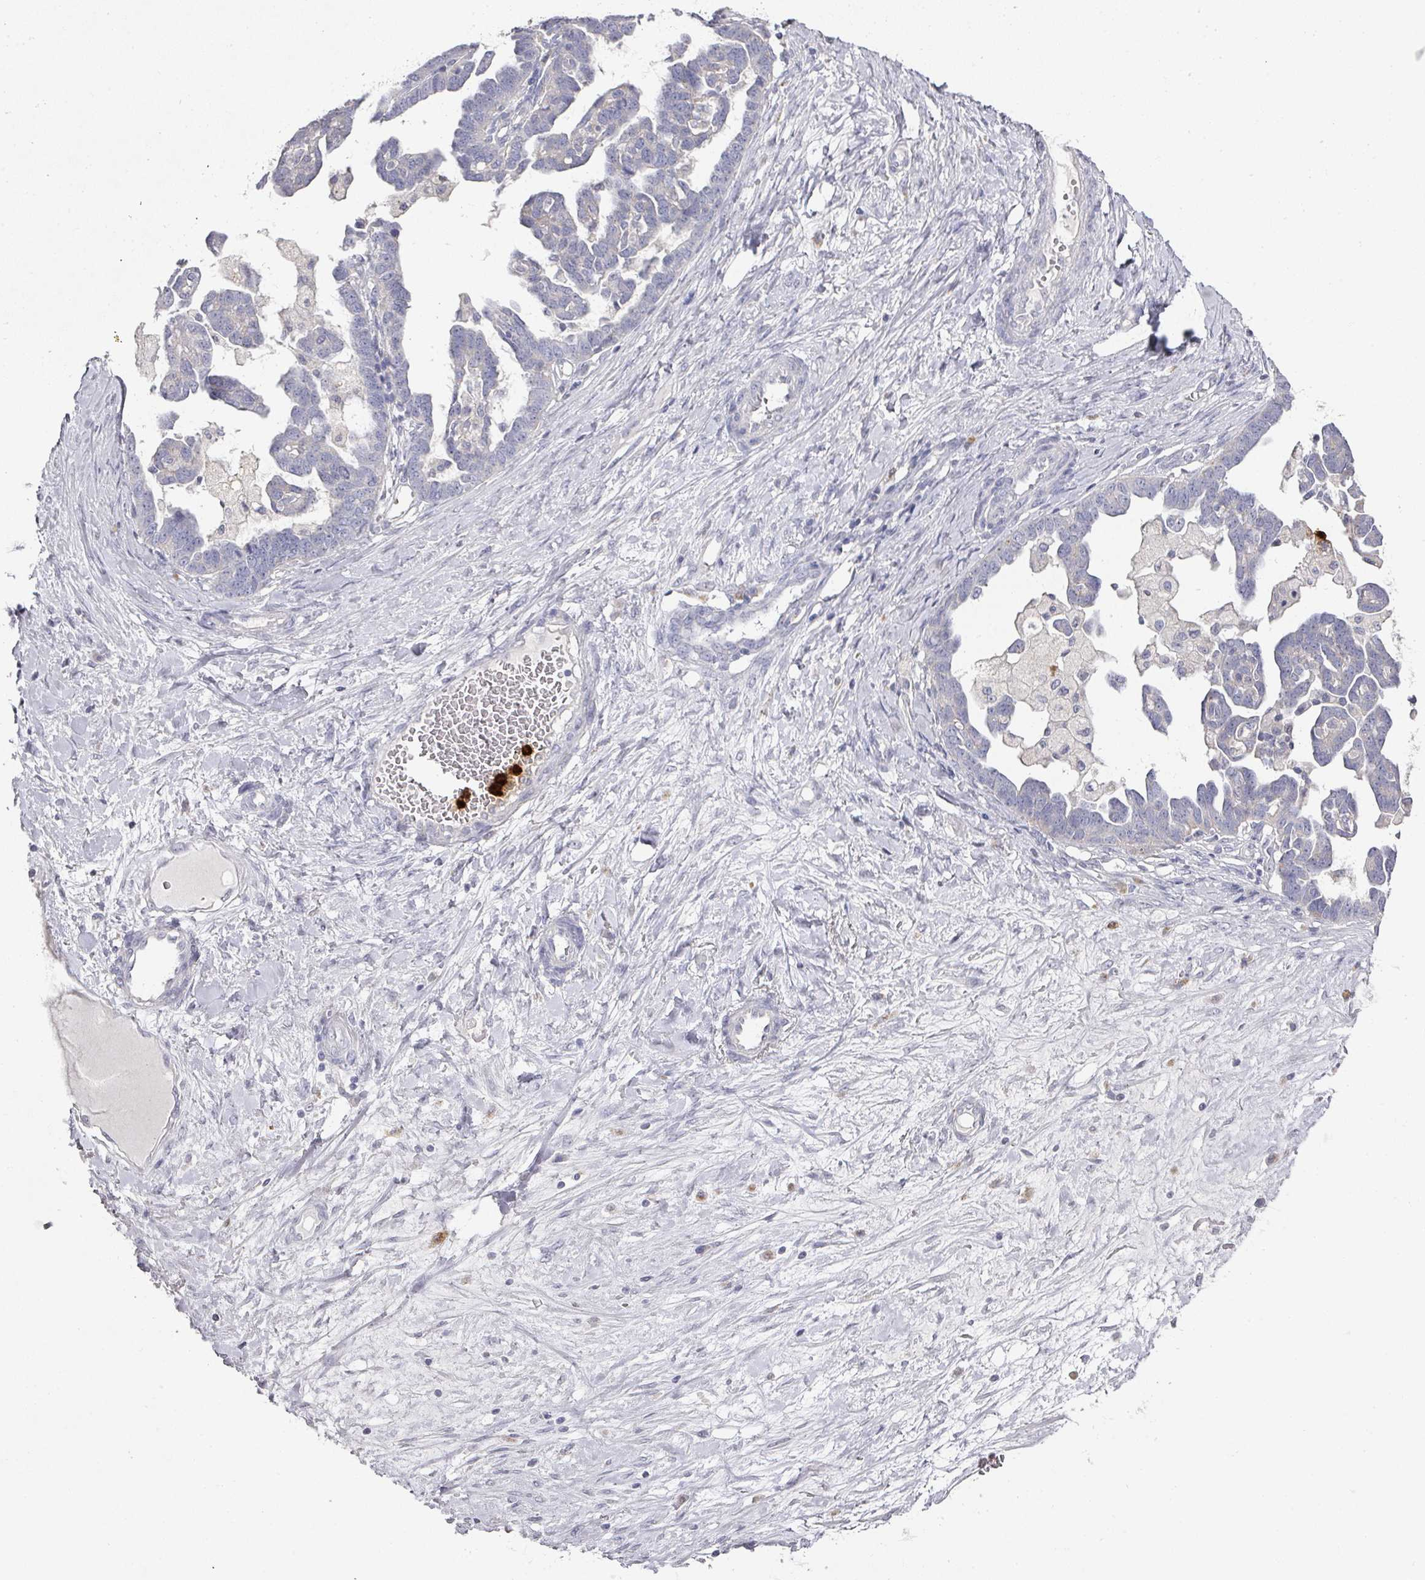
{"staining": {"intensity": "negative", "quantity": "none", "location": "none"}, "tissue": "ovarian cancer", "cell_type": "Tumor cells", "image_type": "cancer", "snomed": [{"axis": "morphology", "description": "Cystadenocarcinoma, serous, NOS"}, {"axis": "topography", "description": "Ovary"}], "caption": "Human serous cystadenocarcinoma (ovarian) stained for a protein using immunohistochemistry (IHC) exhibits no positivity in tumor cells.", "gene": "CAMP", "patient": {"sex": "female", "age": 54}}